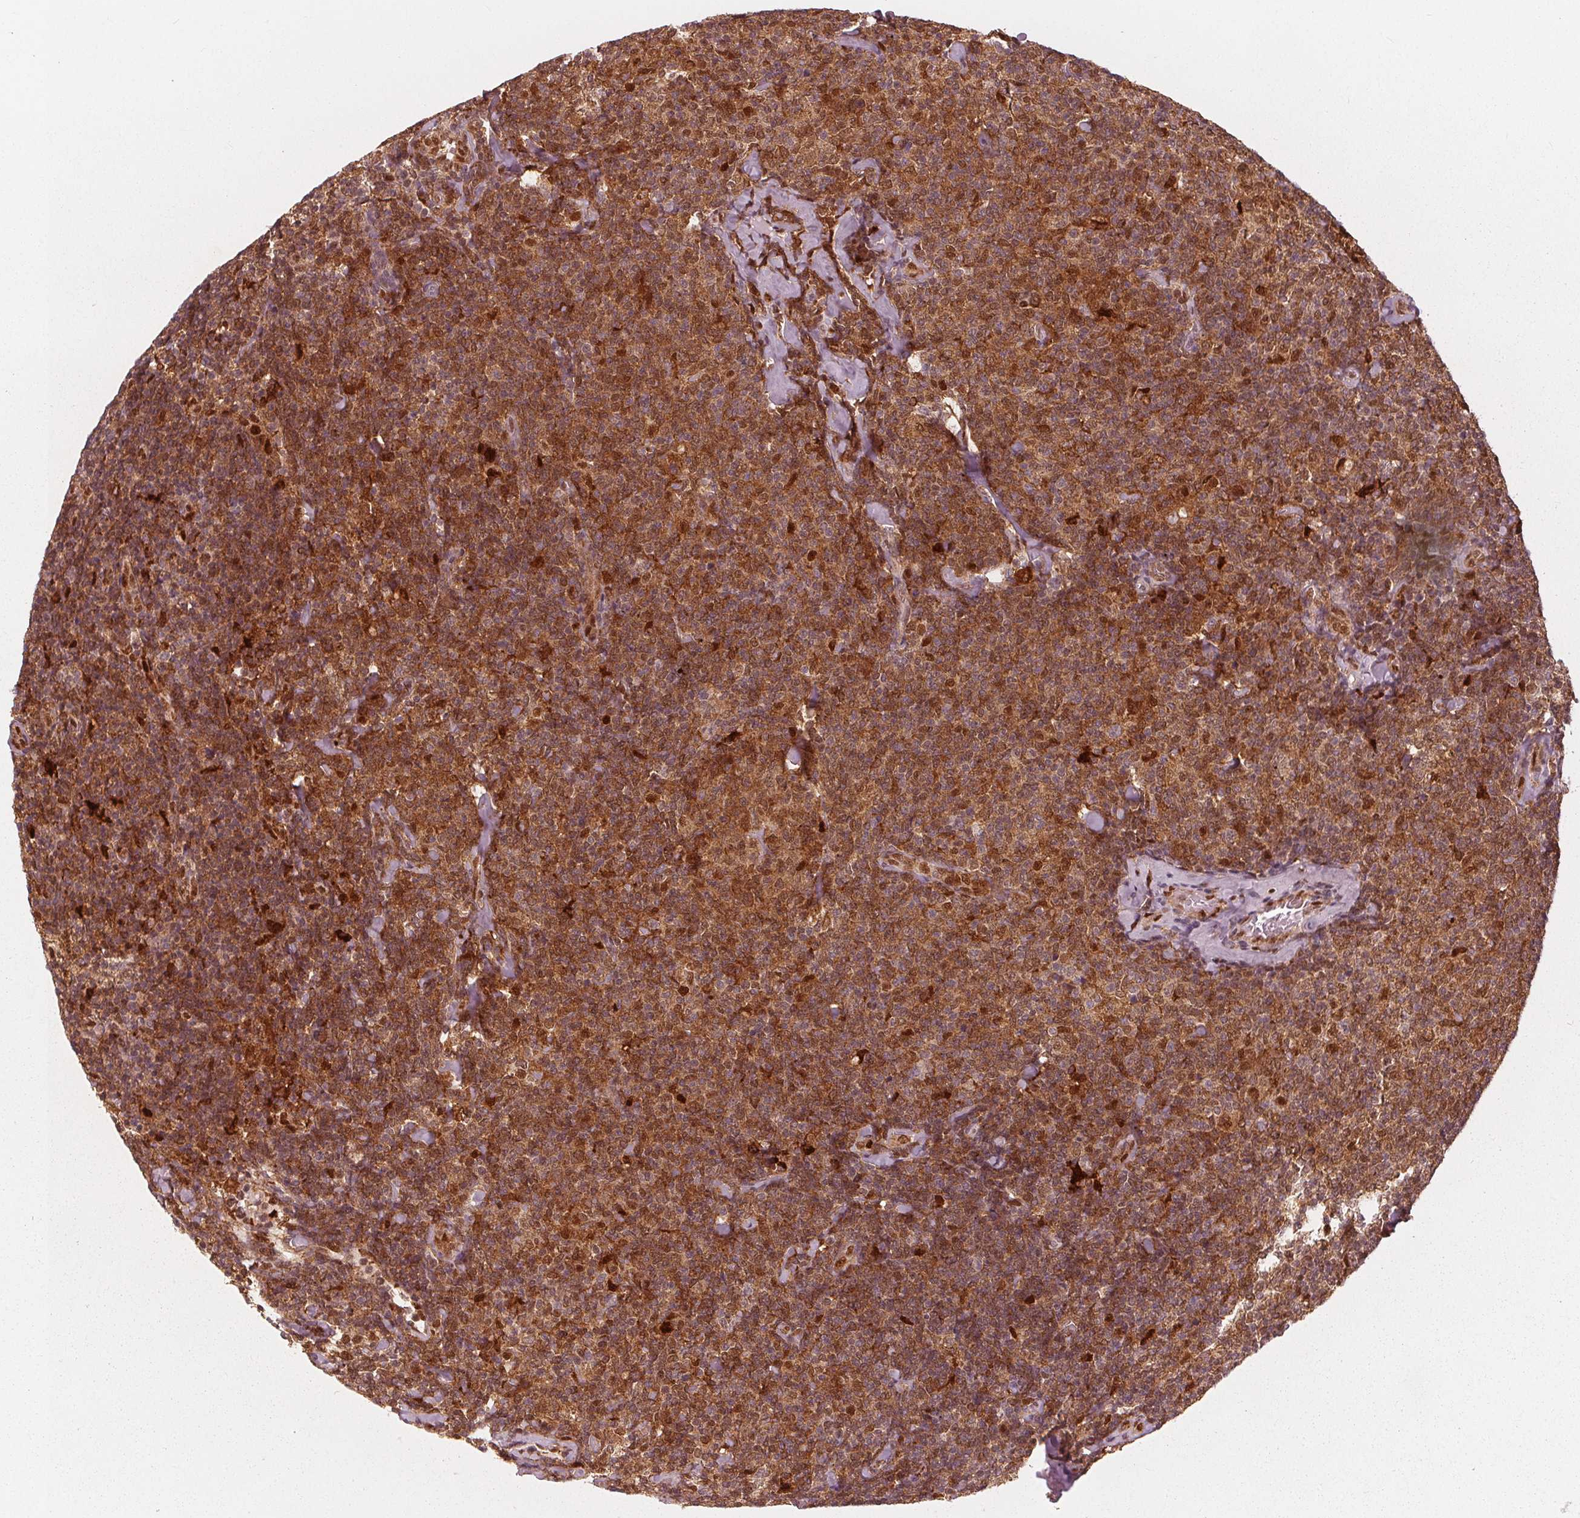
{"staining": {"intensity": "strong", "quantity": ">75%", "location": "cytoplasmic/membranous,nuclear"}, "tissue": "lymphoma", "cell_type": "Tumor cells", "image_type": "cancer", "snomed": [{"axis": "morphology", "description": "Malignant lymphoma, non-Hodgkin's type, Low grade"}, {"axis": "topography", "description": "Lymph node"}], "caption": "IHC of human malignant lymphoma, non-Hodgkin's type (low-grade) demonstrates high levels of strong cytoplasmic/membranous and nuclear expression in approximately >75% of tumor cells. Using DAB (brown) and hematoxylin (blue) stains, captured at high magnification using brightfield microscopy.", "gene": "SQSTM1", "patient": {"sex": "female", "age": 56}}